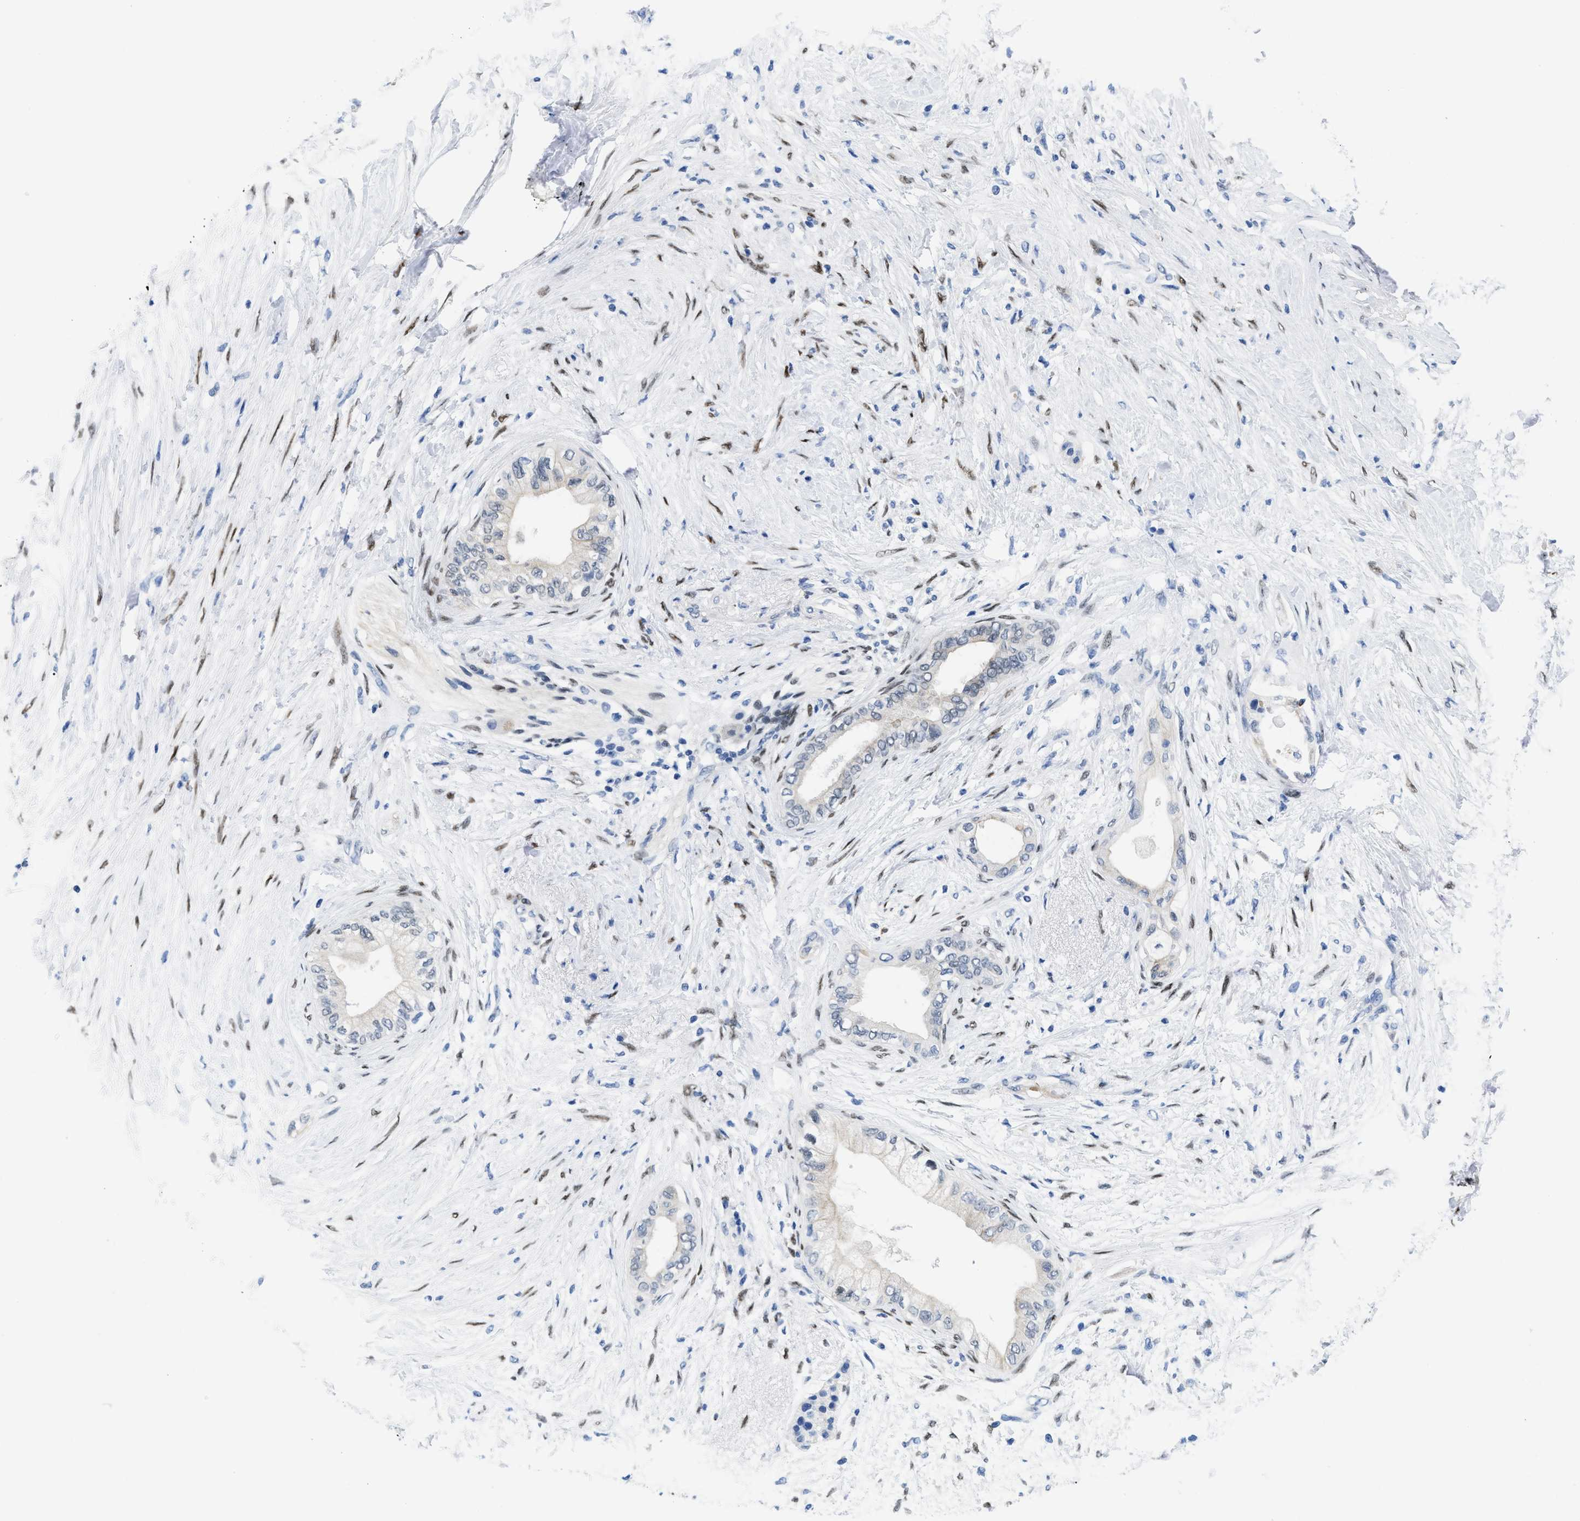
{"staining": {"intensity": "weak", "quantity": "<25%", "location": "nuclear"}, "tissue": "pancreatic cancer", "cell_type": "Tumor cells", "image_type": "cancer", "snomed": [{"axis": "morphology", "description": "Normal tissue, NOS"}, {"axis": "morphology", "description": "Adenocarcinoma, NOS"}, {"axis": "topography", "description": "Pancreas"}, {"axis": "topography", "description": "Duodenum"}], "caption": "Tumor cells are negative for protein expression in human pancreatic cancer. (Brightfield microscopy of DAB (3,3'-diaminobenzidine) immunohistochemistry (IHC) at high magnification).", "gene": "NFIX", "patient": {"sex": "female", "age": 60}}